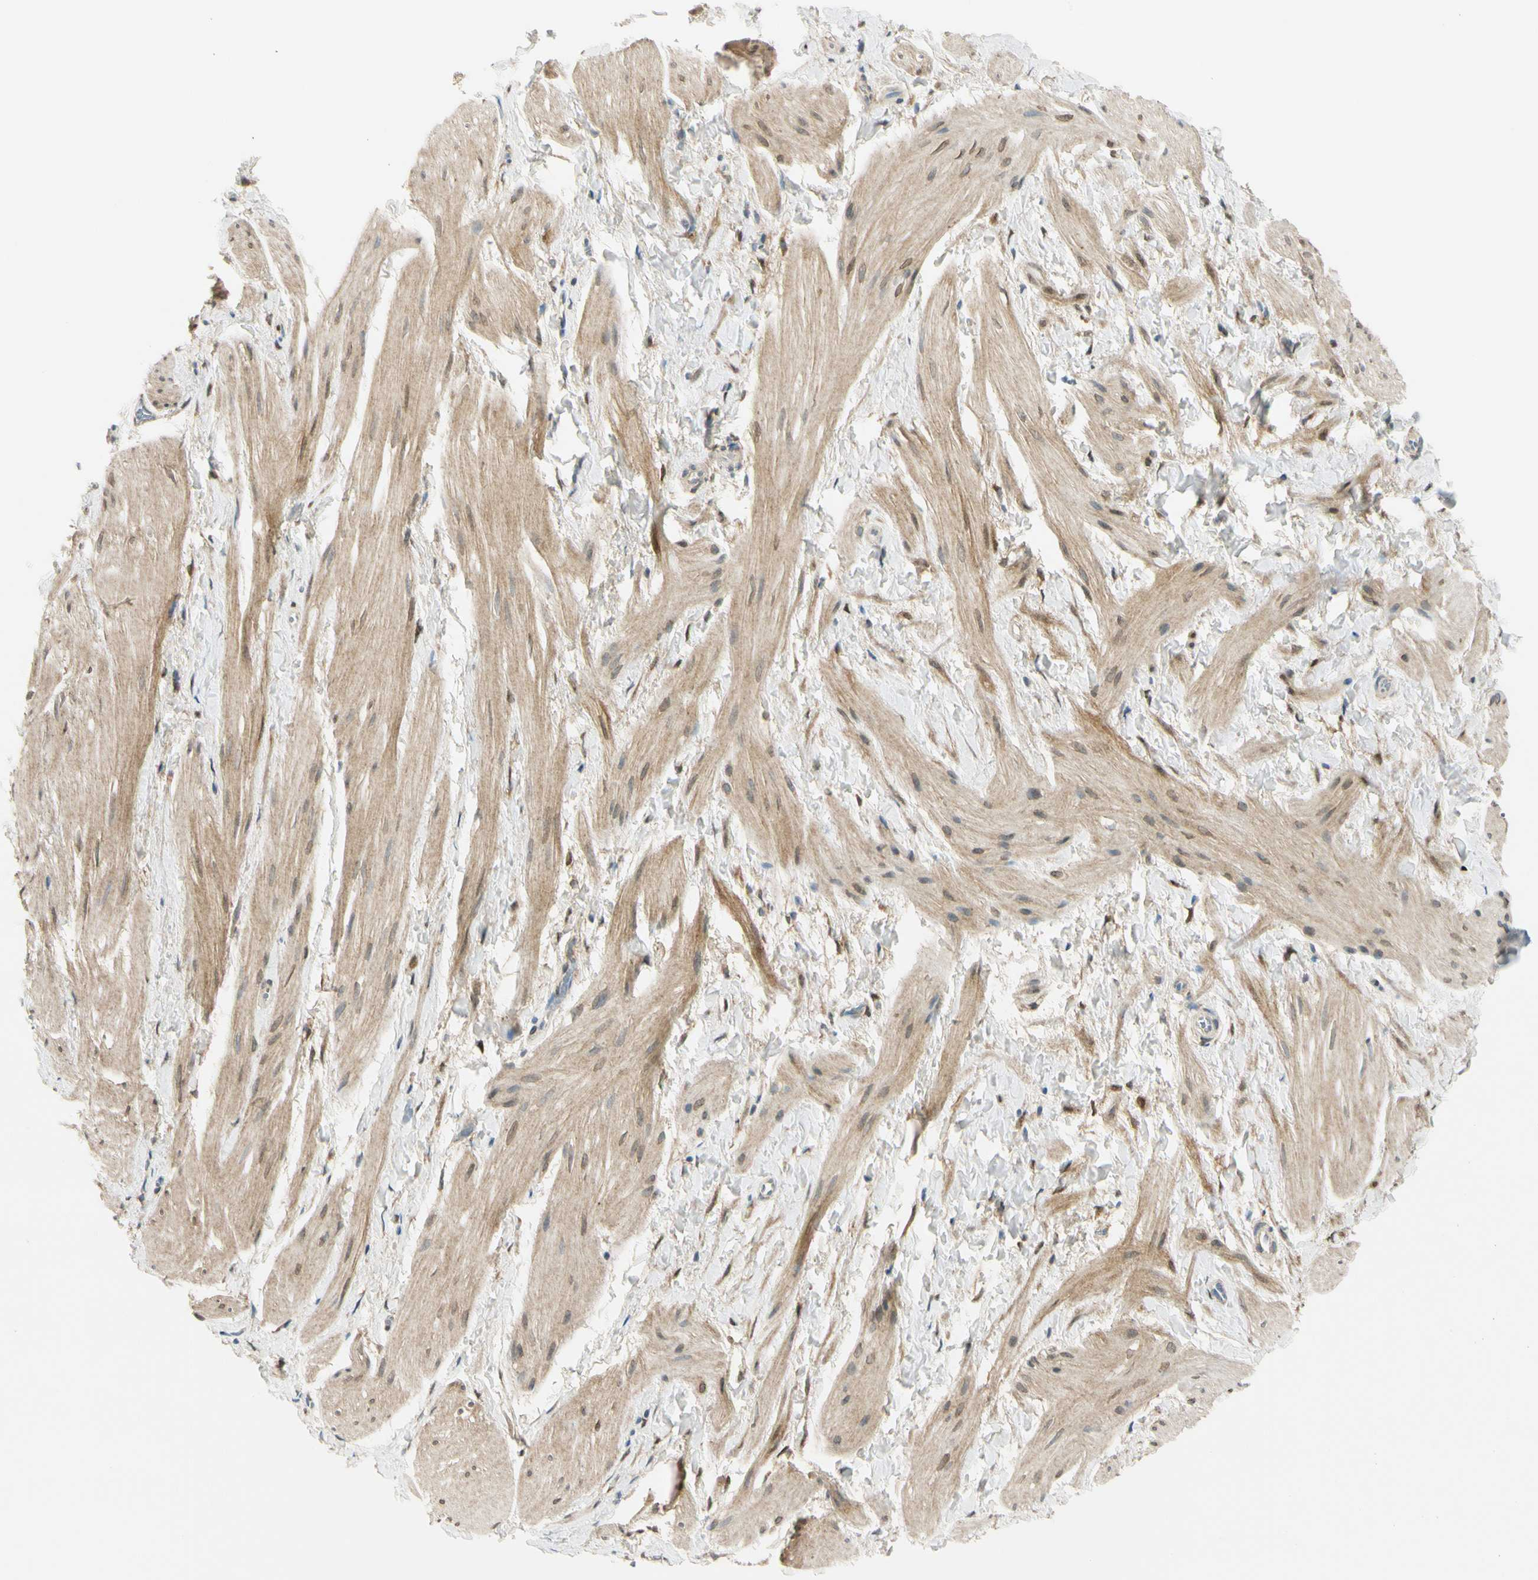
{"staining": {"intensity": "moderate", "quantity": "<25%", "location": "cytoplasmic/membranous"}, "tissue": "smooth muscle", "cell_type": "Smooth muscle cells", "image_type": "normal", "snomed": [{"axis": "morphology", "description": "Normal tissue, NOS"}, {"axis": "topography", "description": "Smooth muscle"}], "caption": "An image of smooth muscle stained for a protein reveals moderate cytoplasmic/membranous brown staining in smooth muscle cells. (brown staining indicates protein expression, while blue staining denotes nuclei).", "gene": "FHL2", "patient": {"sex": "male", "age": 16}}